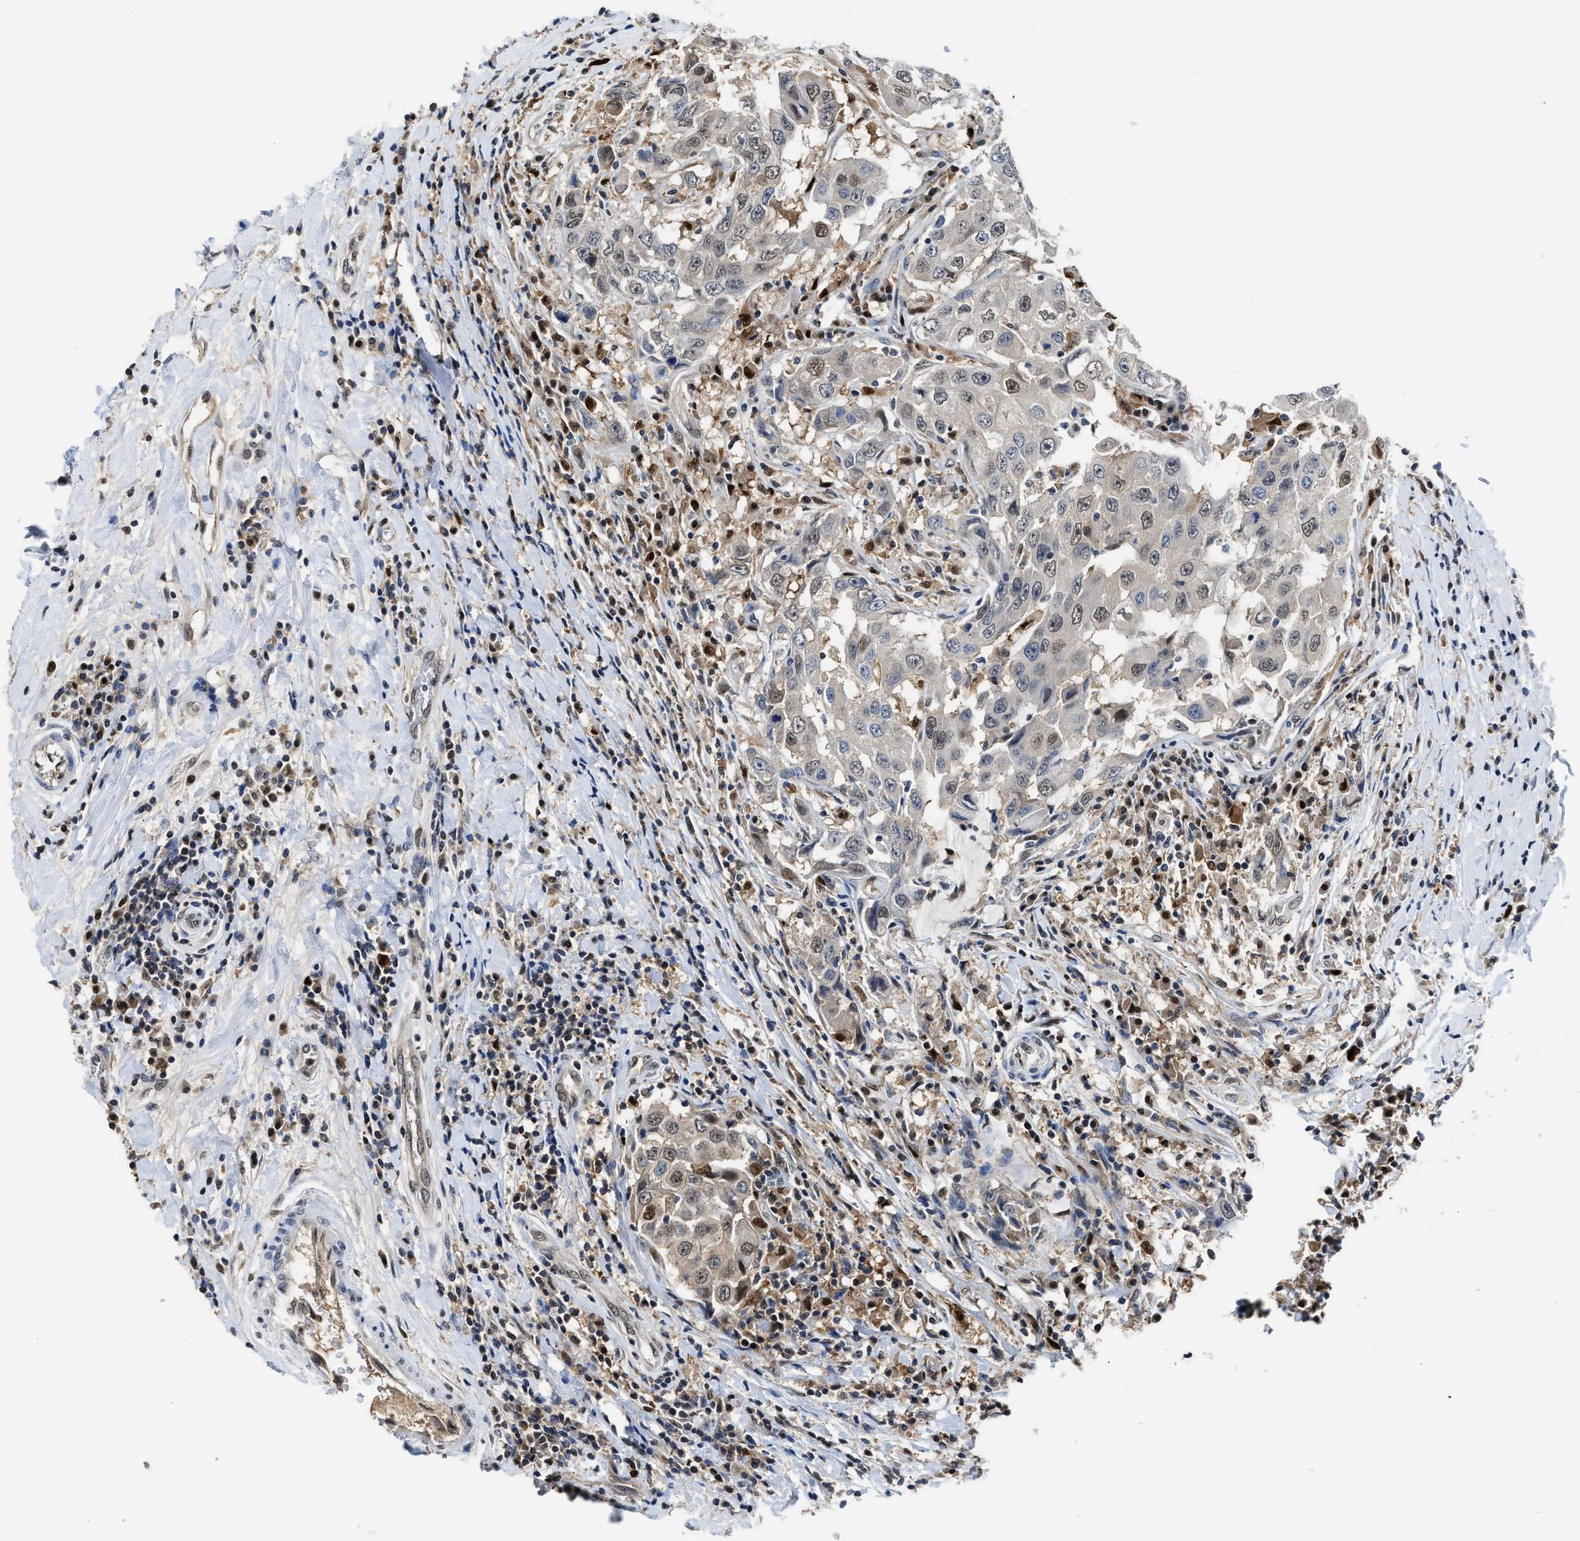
{"staining": {"intensity": "strong", "quantity": "<25%", "location": "nuclear"}, "tissue": "breast cancer", "cell_type": "Tumor cells", "image_type": "cancer", "snomed": [{"axis": "morphology", "description": "Duct carcinoma"}, {"axis": "topography", "description": "Breast"}], "caption": "An IHC micrograph of tumor tissue is shown. Protein staining in brown highlights strong nuclear positivity in breast cancer (intraductal carcinoma) within tumor cells. (DAB (3,3'-diaminobenzidine) IHC, brown staining for protein, blue staining for nuclei).", "gene": "ALX1", "patient": {"sex": "female", "age": 27}}